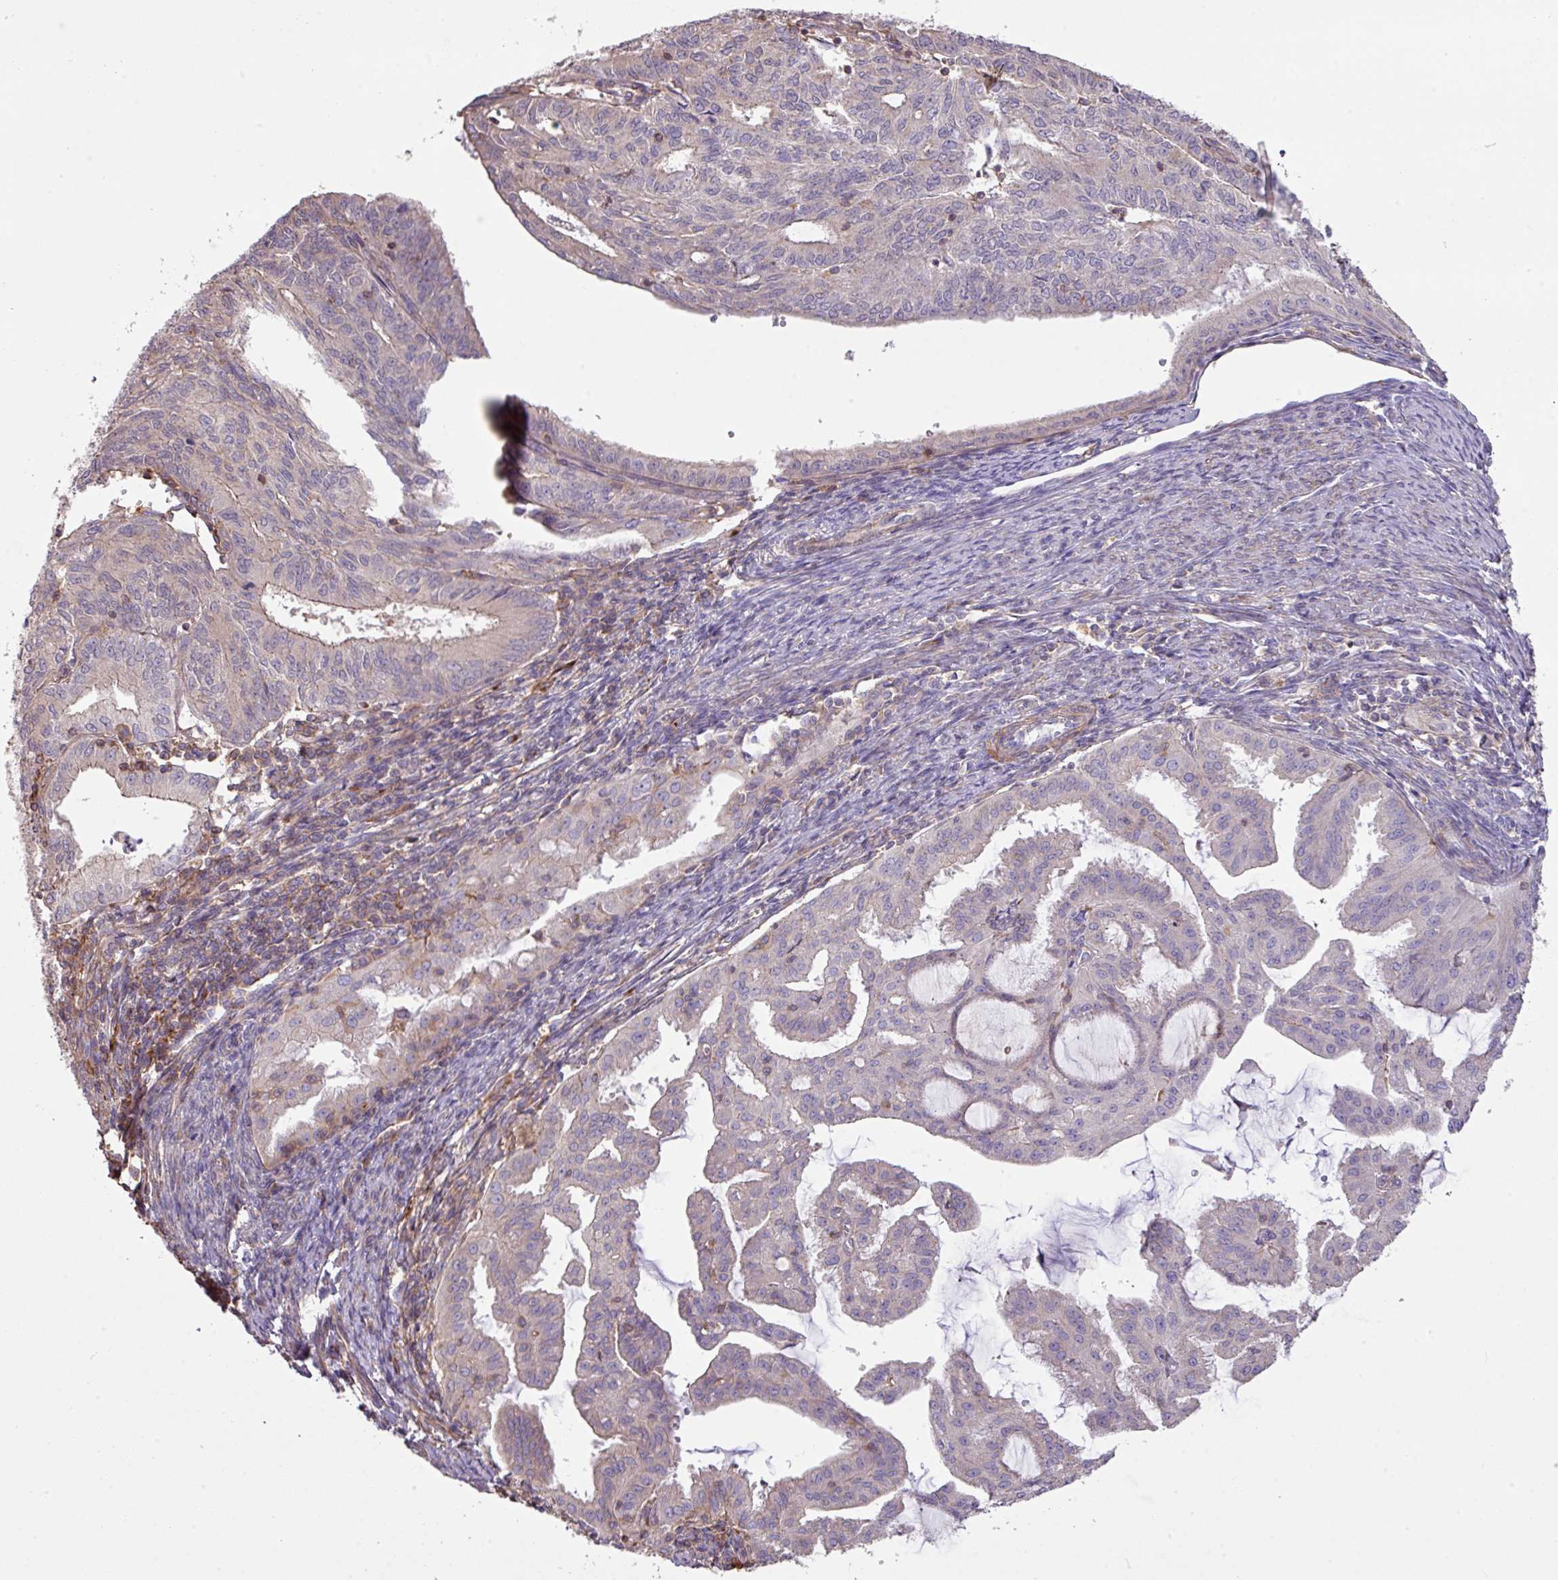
{"staining": {"intensity": "negative", "quantity": "none", "location": "none"}, "tissue": "endometrial cancer", "cell_type": "Tumor cells", "image_type": "cancer", "snomed": [{"axis": "morphology", "description": "Adenocarcinoma, NOS"}, {"axis": "topography", "description": "Endometrium"}], "caption": "Micrograph shows no protein positivity in tumor cells of endometrial cancer tissue.", "gene": "LRRC41", "patient": {"sex": "female", "age": 70}}